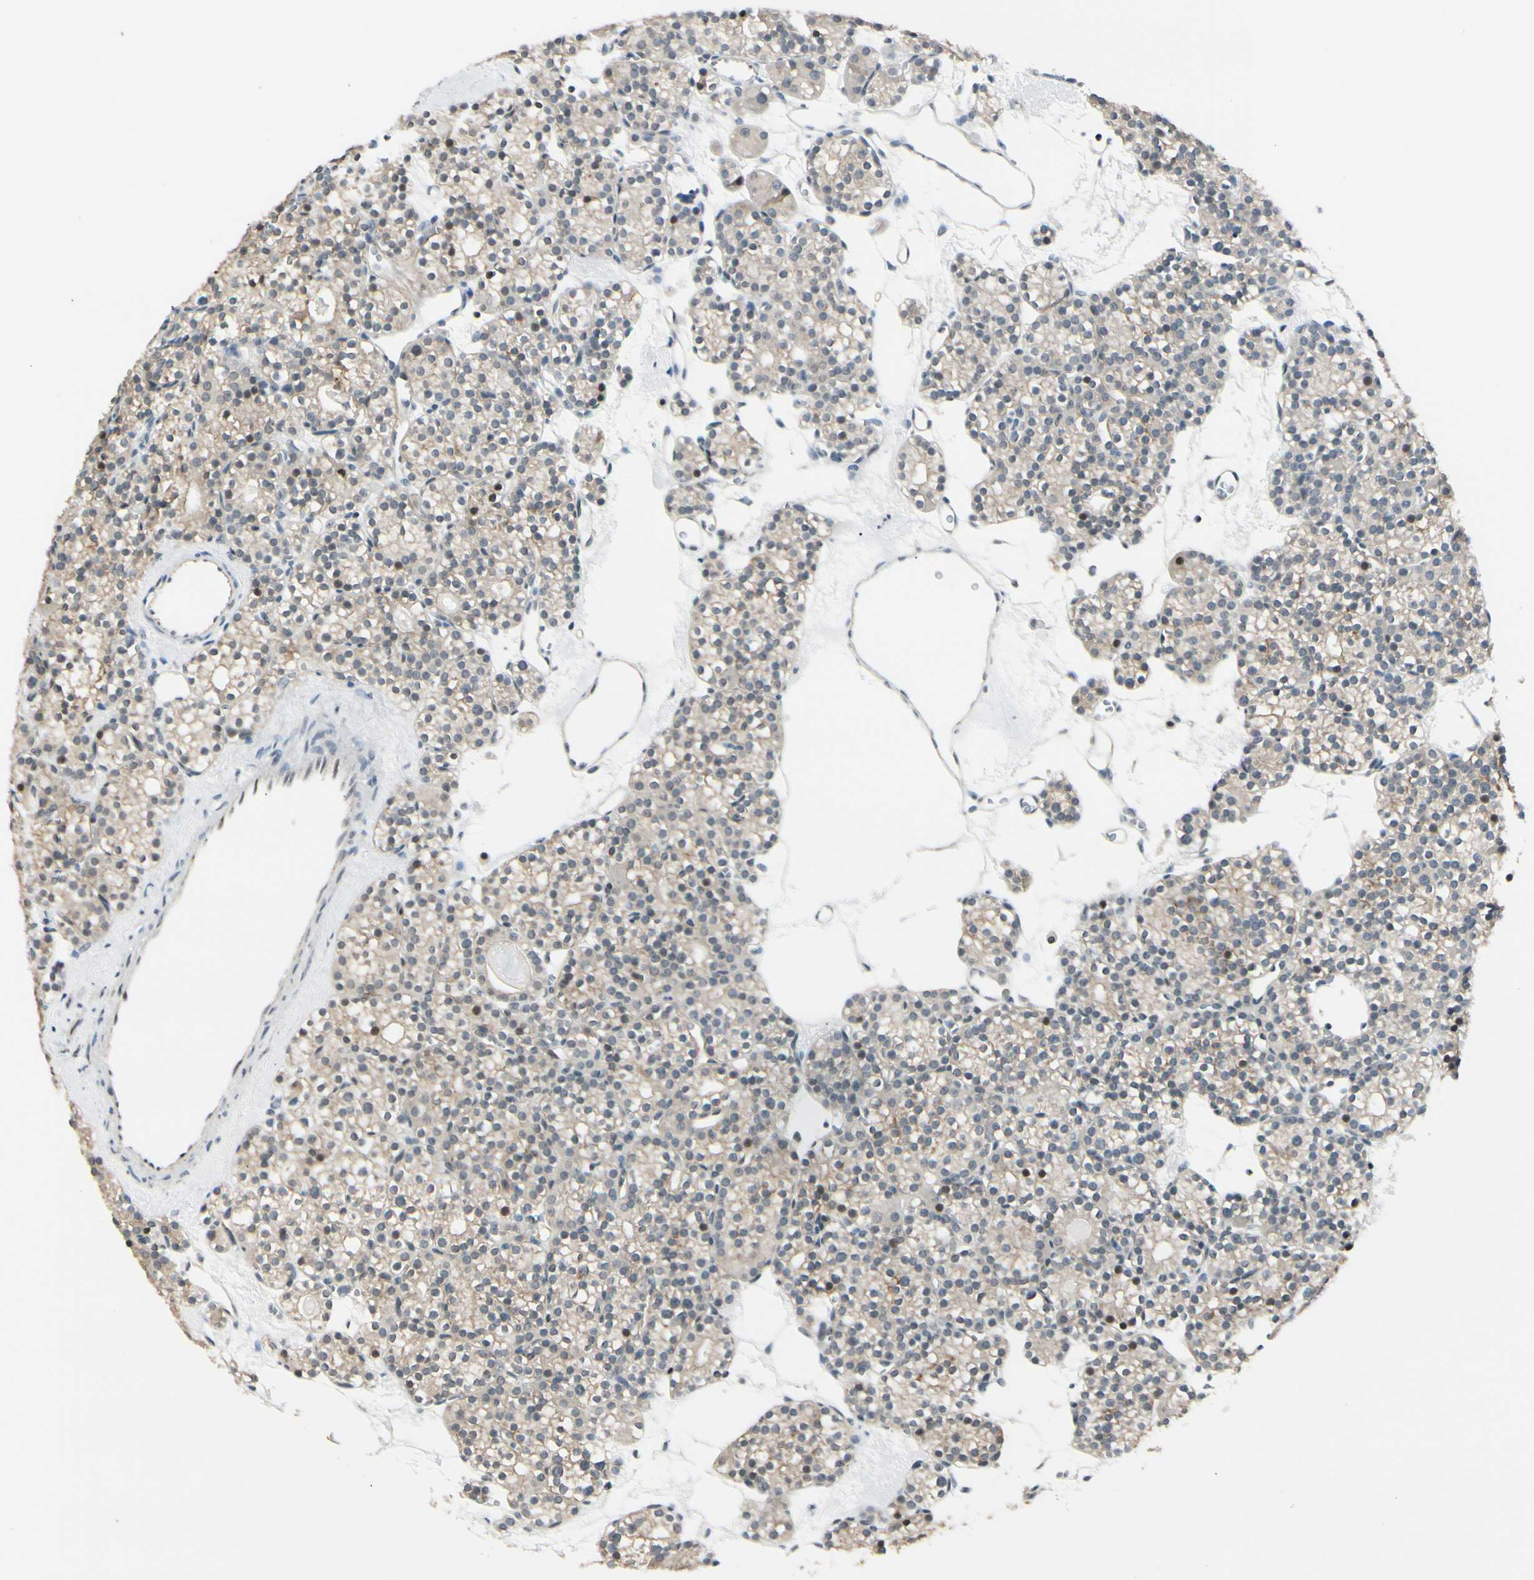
{"staining": {"intensity": "moderate", "quantity": ">75%", "location": "cytoplasmic/membranous"}, "tissue": "parathyroid gland", "cell_type": "Glandular cells", "image_type": "normal", "snomed": [{"axis": "morphology", "description": "Normal tissue, NOS"}, {"axis": "topography", "description": "Parathyroid gland"}], "caption": "Immunohistochemistry (IHC) photomicrograph of normal human parathyroid gland stained for a protein (brown), which reveals medium levels of moderate cytoplasmic/membranous staining in approximately >75% of glandular cells.", "gene": "BRMS1", "patient": {"sex": "female", "age": 64}}